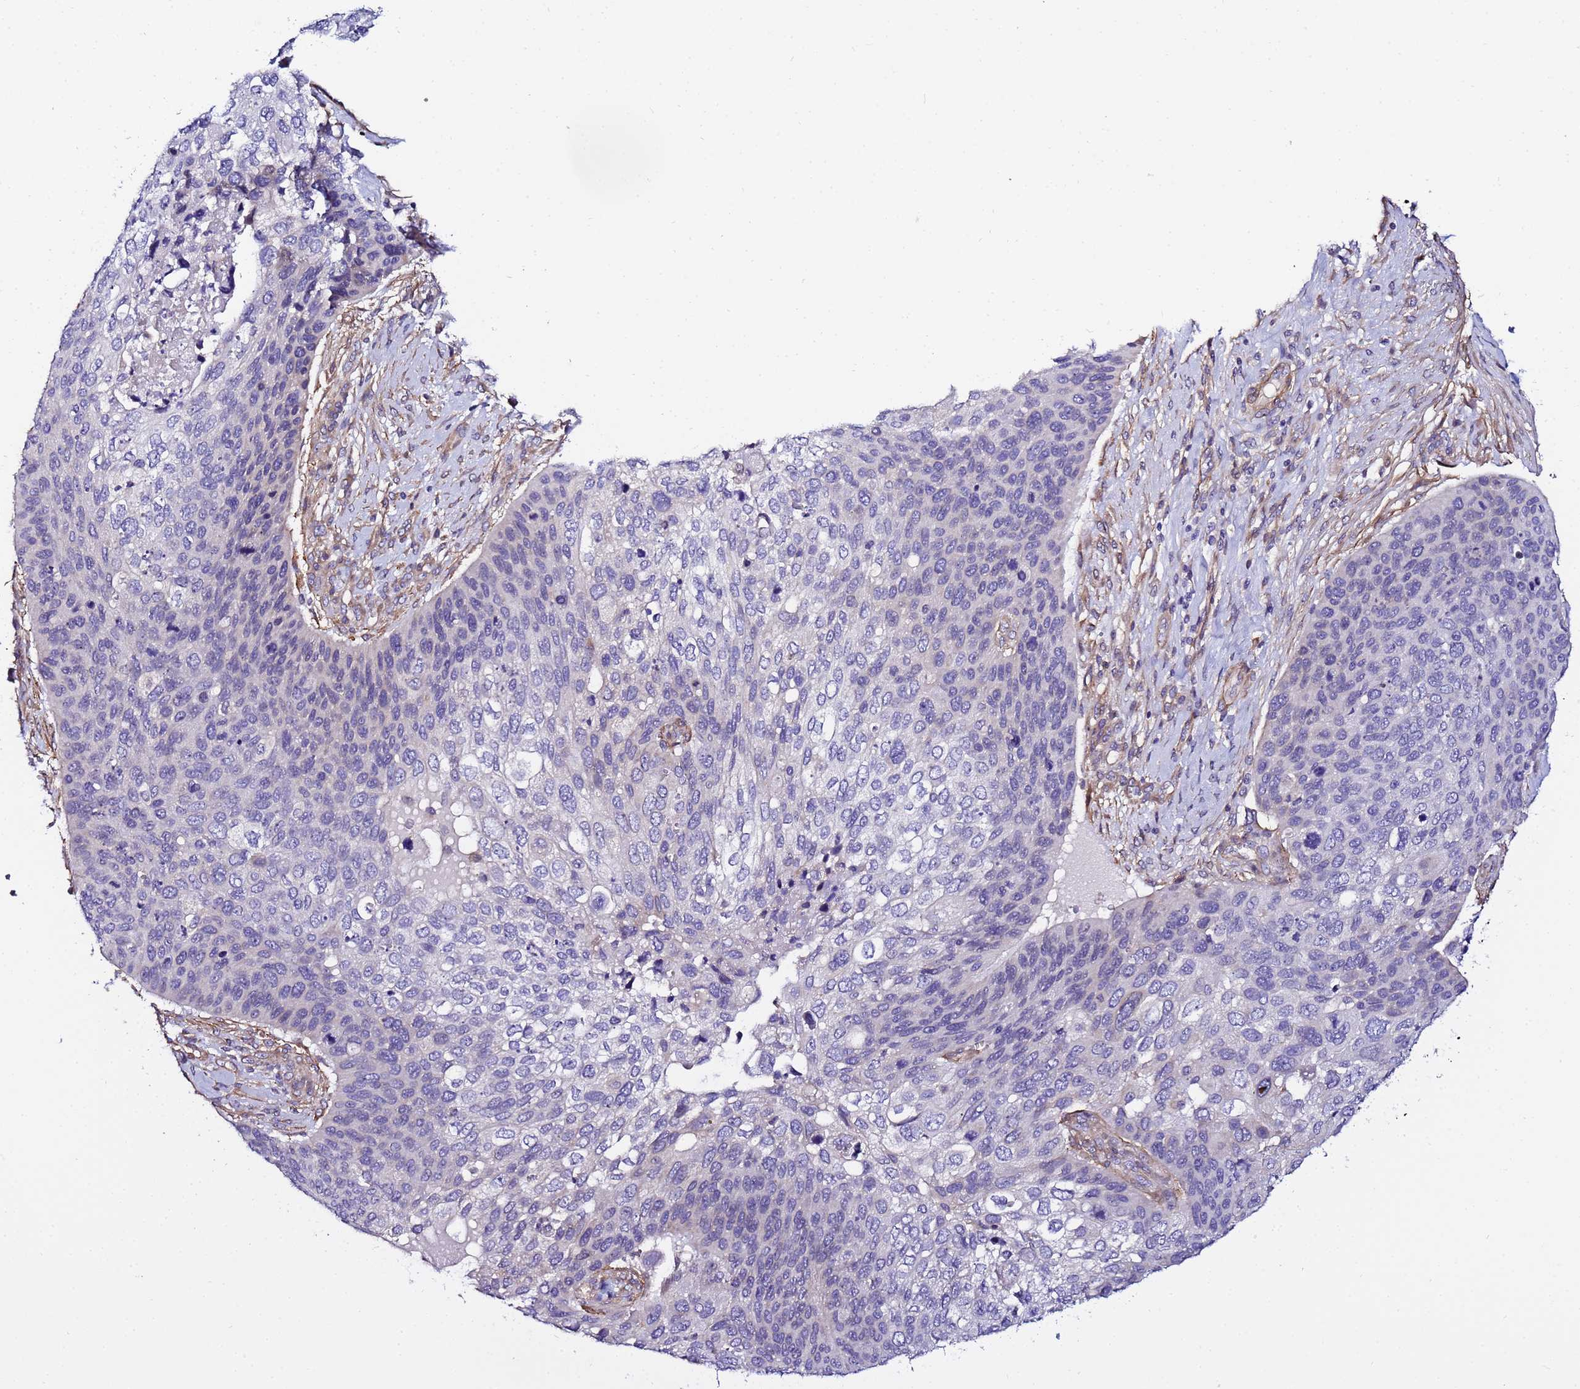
{"staining": {"intensity": "negative", "quantity": "none", "location": "none"}, "tissue": "skin cancer", "cell_type": "Tumor cells", "image_type": "cancer", "snomed": [{"axis": "morphology", "description": "Basal cell carcinoma"}, {"axis": "topography", "description": "Skin"}], "caption": "An immunohistochemistry (IHC) micrograph of skin cancer (basal cell carcinoma) is shown. There is no staining in tumor cells of skin cancer (basal cell carcinoma).", "gene": "JRKL", "patient": {"sex": "female", "age": 74}}